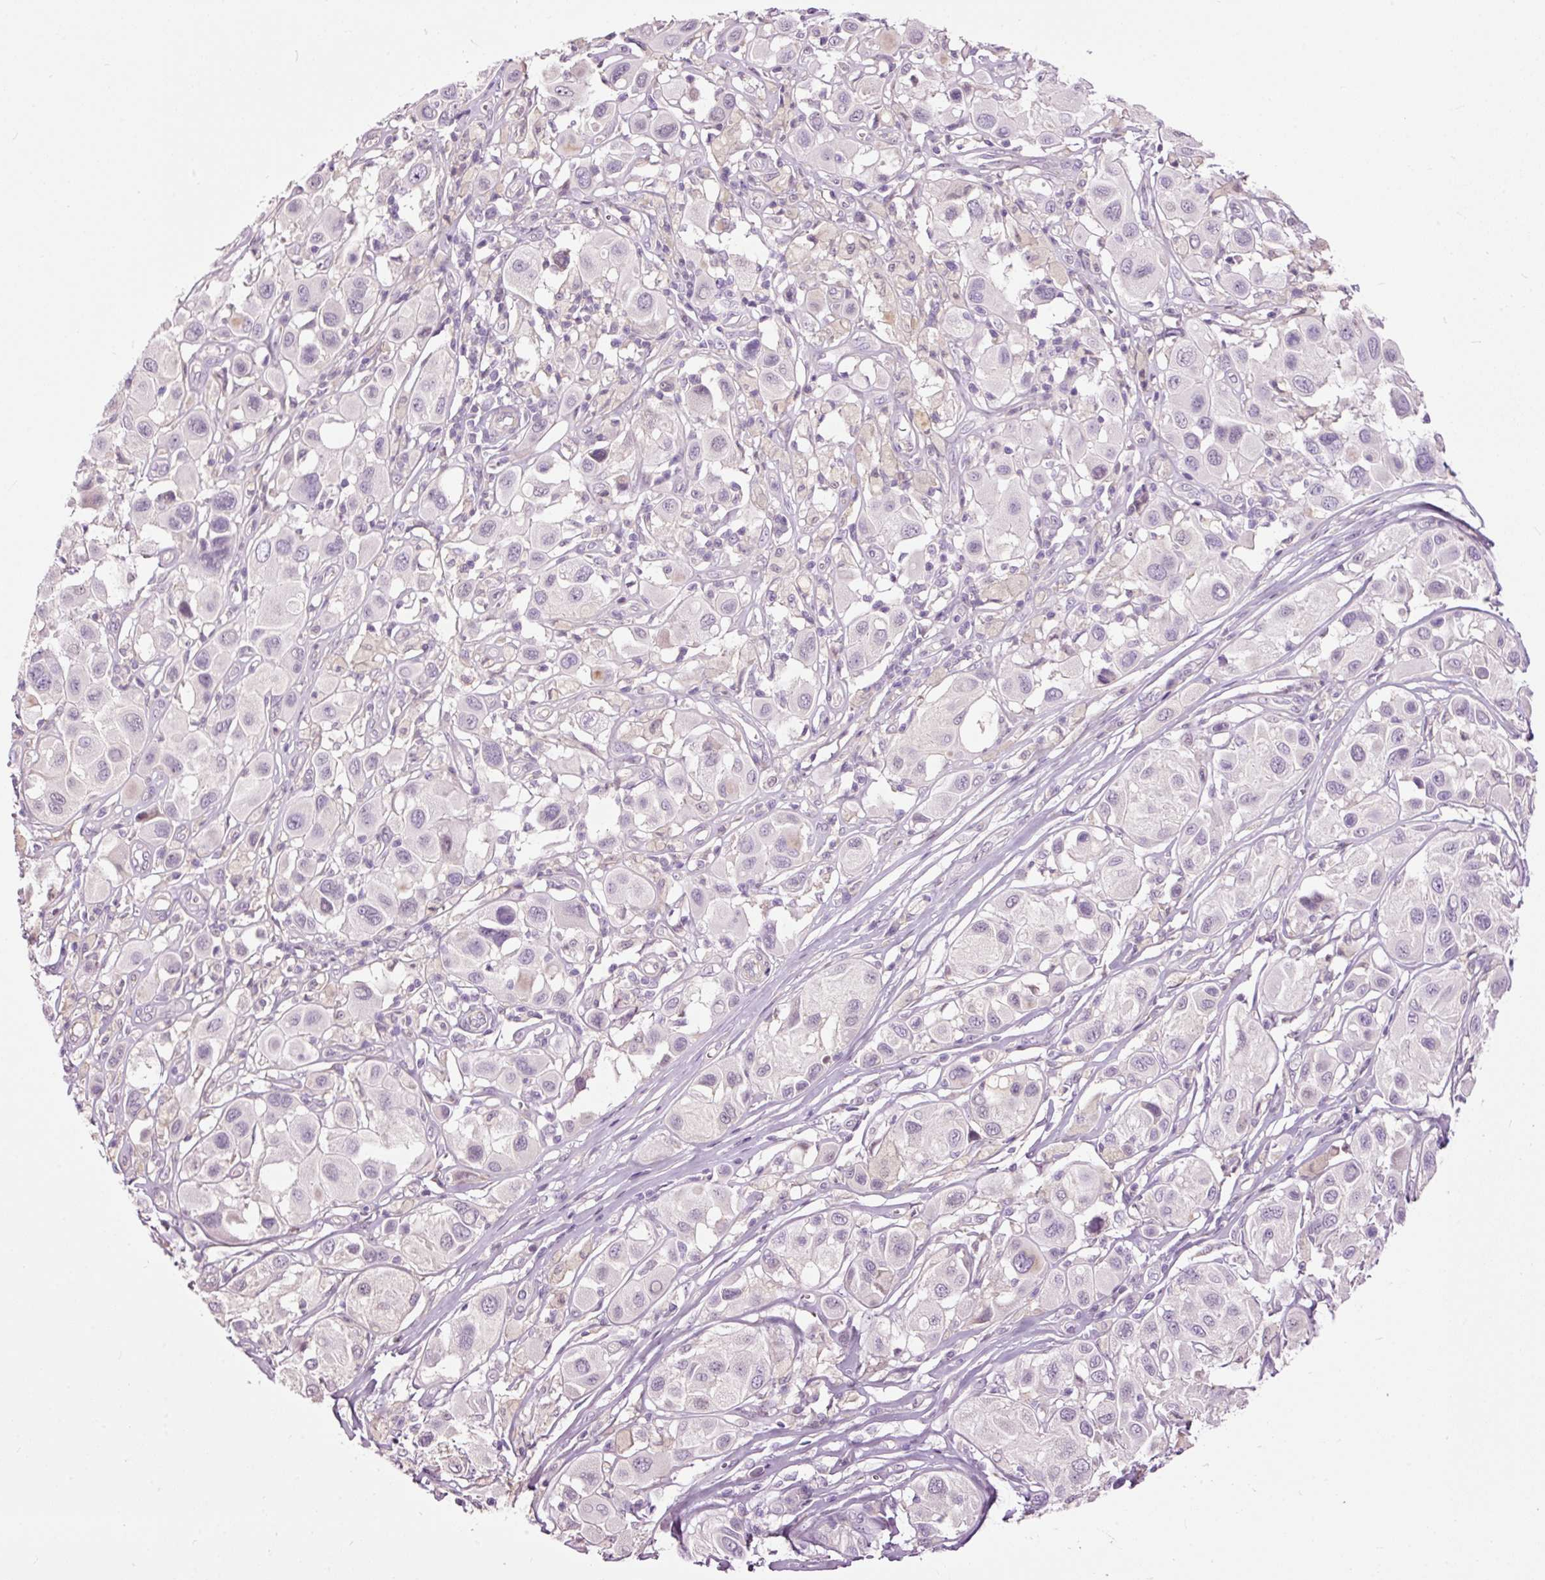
{"staining": {"intensity": "negative", "quantity": "none", "location": "none"}, "tissue": "melanoma", "cell_type": "Tumor cells", "image_type": "cancer", "snomed": [{"axis": "morphology", "description": "Malignant melanoma, Metastatic site"}, {"axis": "topography", "description": "Skin"}], "caption": "Malignant melanoma (metastatic site) was stained to show a protein in brown. There is no significant expression in tumor cells.", "gene": "FCRL4", "patient": {"sex": "male", "age": 41}}